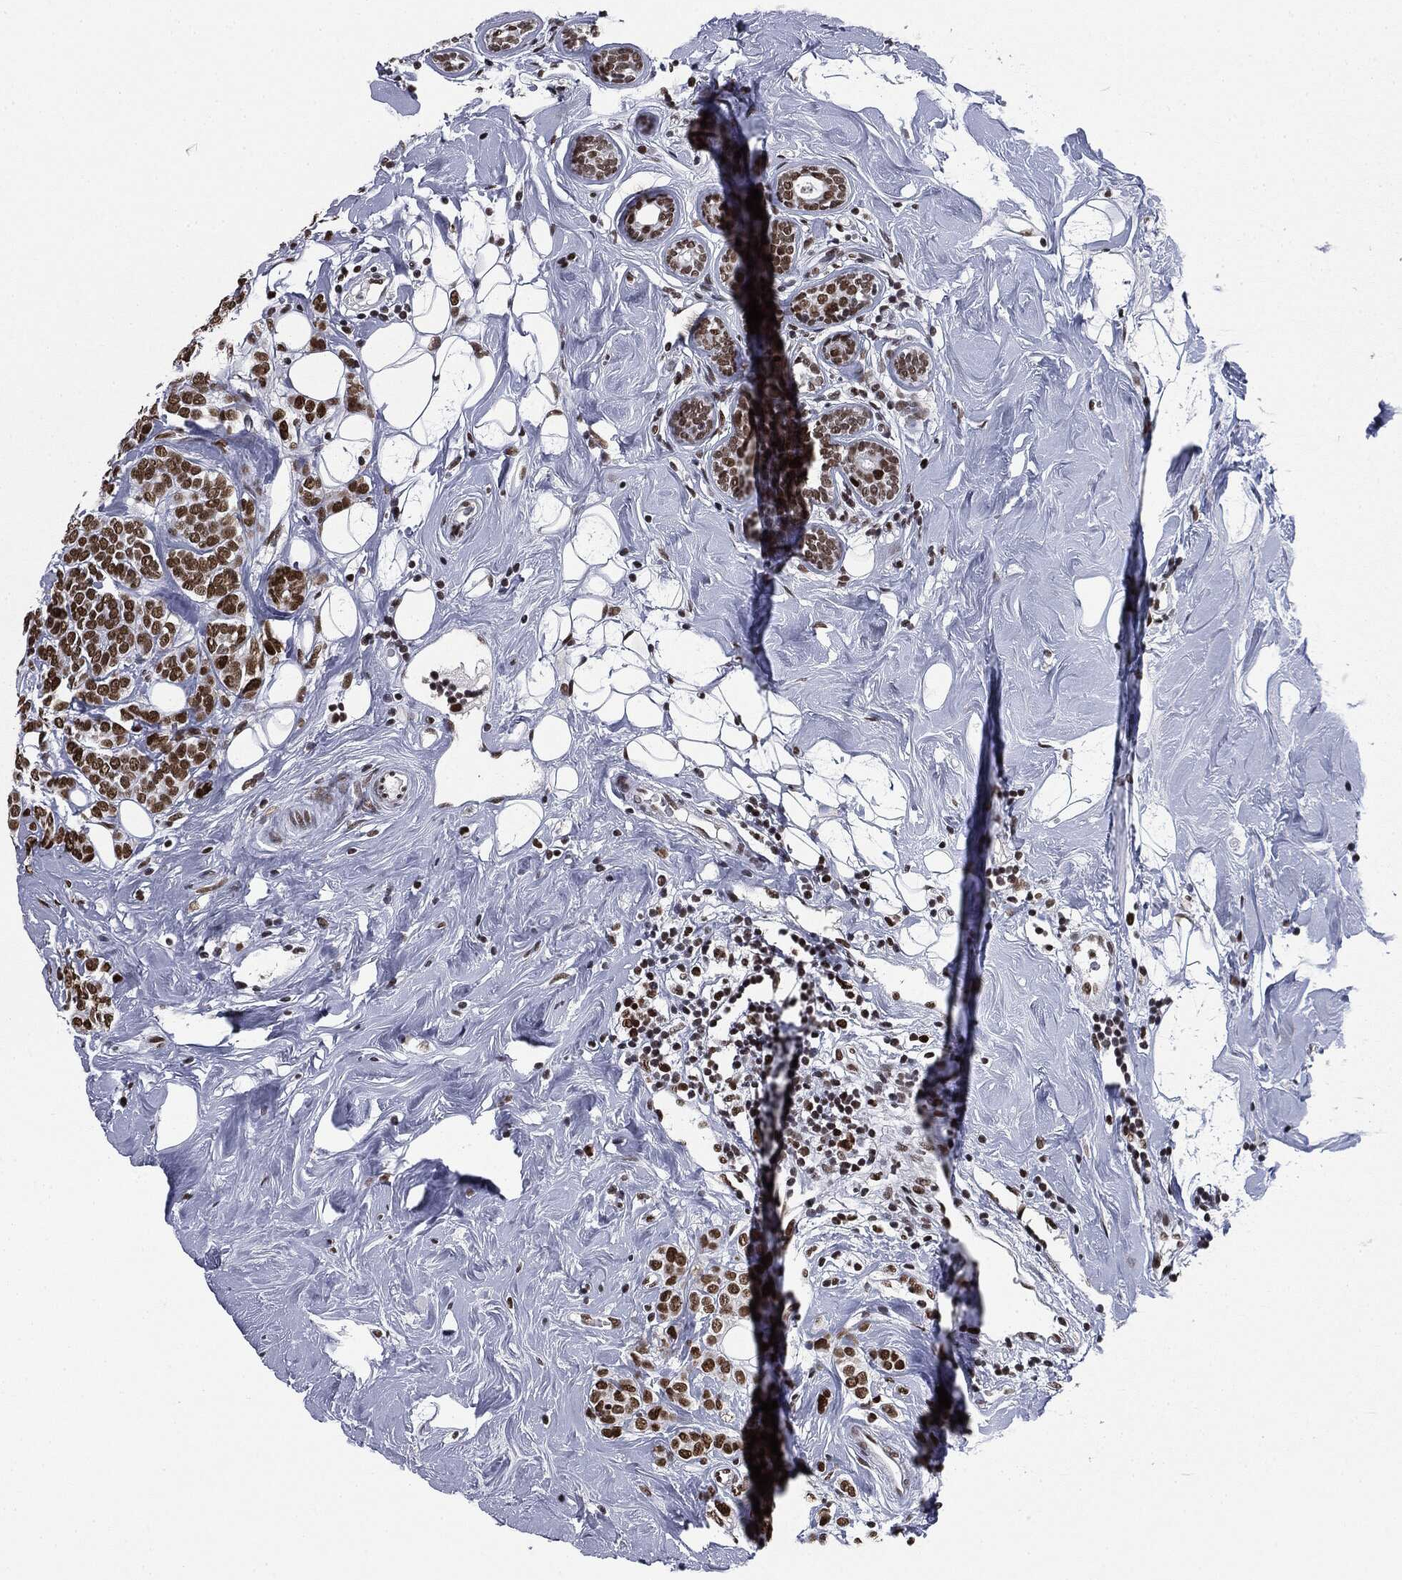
{"staining": {"intensity": "strong", "quantity": ">75%", "location": "nuclear"}, "tissue": "breast cancer", "cell_type": "Tumor cells", "image_type": "cancer", "snomed": [{"axis": "morphology", "description": "Lobular carcinoma"}, {"axis": "topography", "description": "Breast"}], "caption": "DAB immunohistochemical staining of human breast cancer (lobular carcinoma) displays strong nuclear protein staining in about >75% of tumor cells. (brown staining indicates protein expression, while blue staining denotes nuclei).", "gene": "MSH2", "patient": {"sex": "female", "age": 49}}